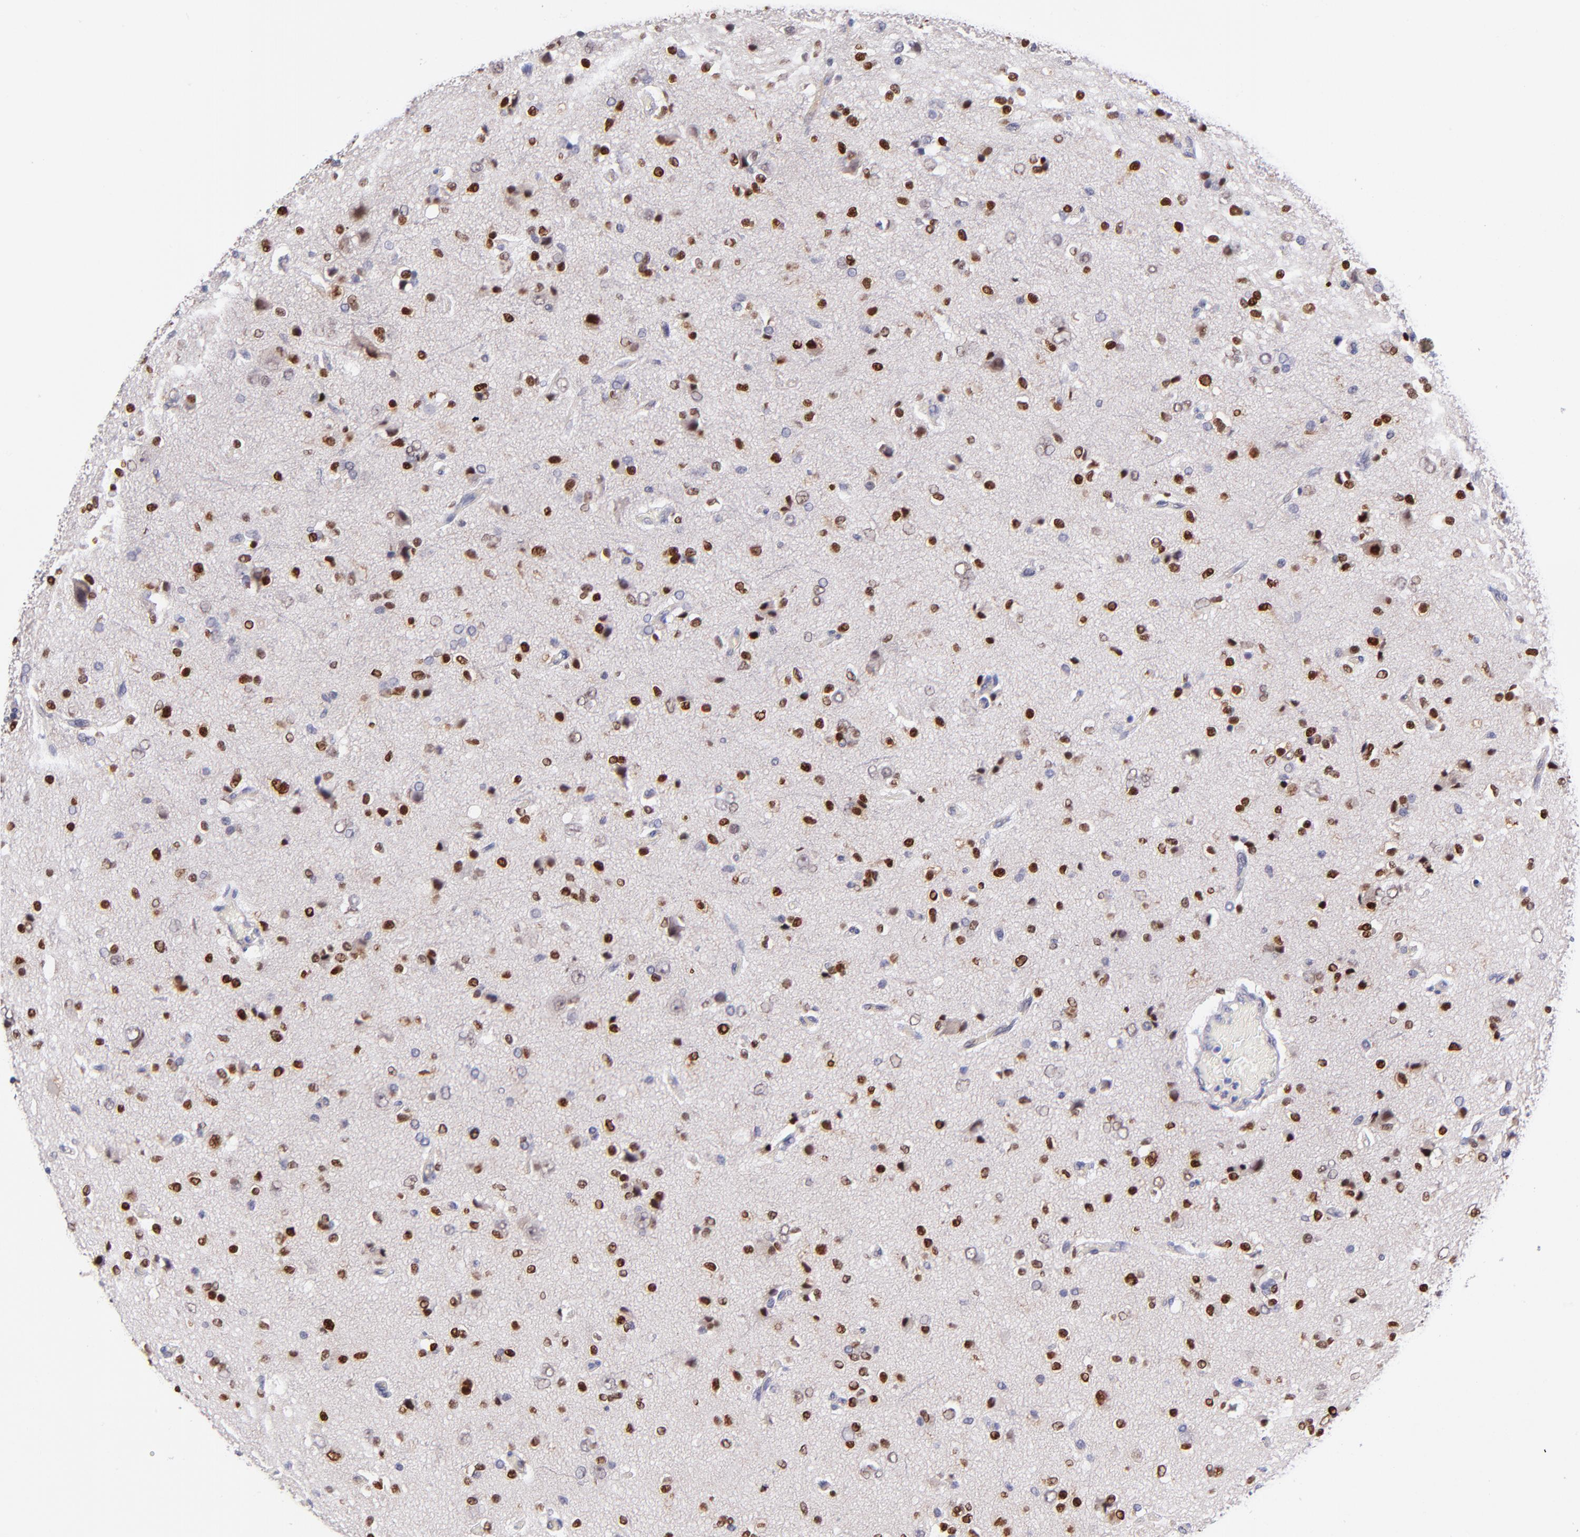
{"staining": {"intensity": "strong", "quantity": "25%-75%", "location": "nuclear"}, "tissue": "glioma", "cell_type": "Tumor cells", "image_type": "cancer", "snomed": [{"axis": "morphology", "description": "Glioma, malignant, High grade"}, {"axis": "topography", "description": "Brain"}], "caption": "Tumor cells show high levels of strong nuclear staining in about 25%-75% of cells in human glioma.", "gene": "SOX6", "patient": {"sex": "male", "age": 47}}